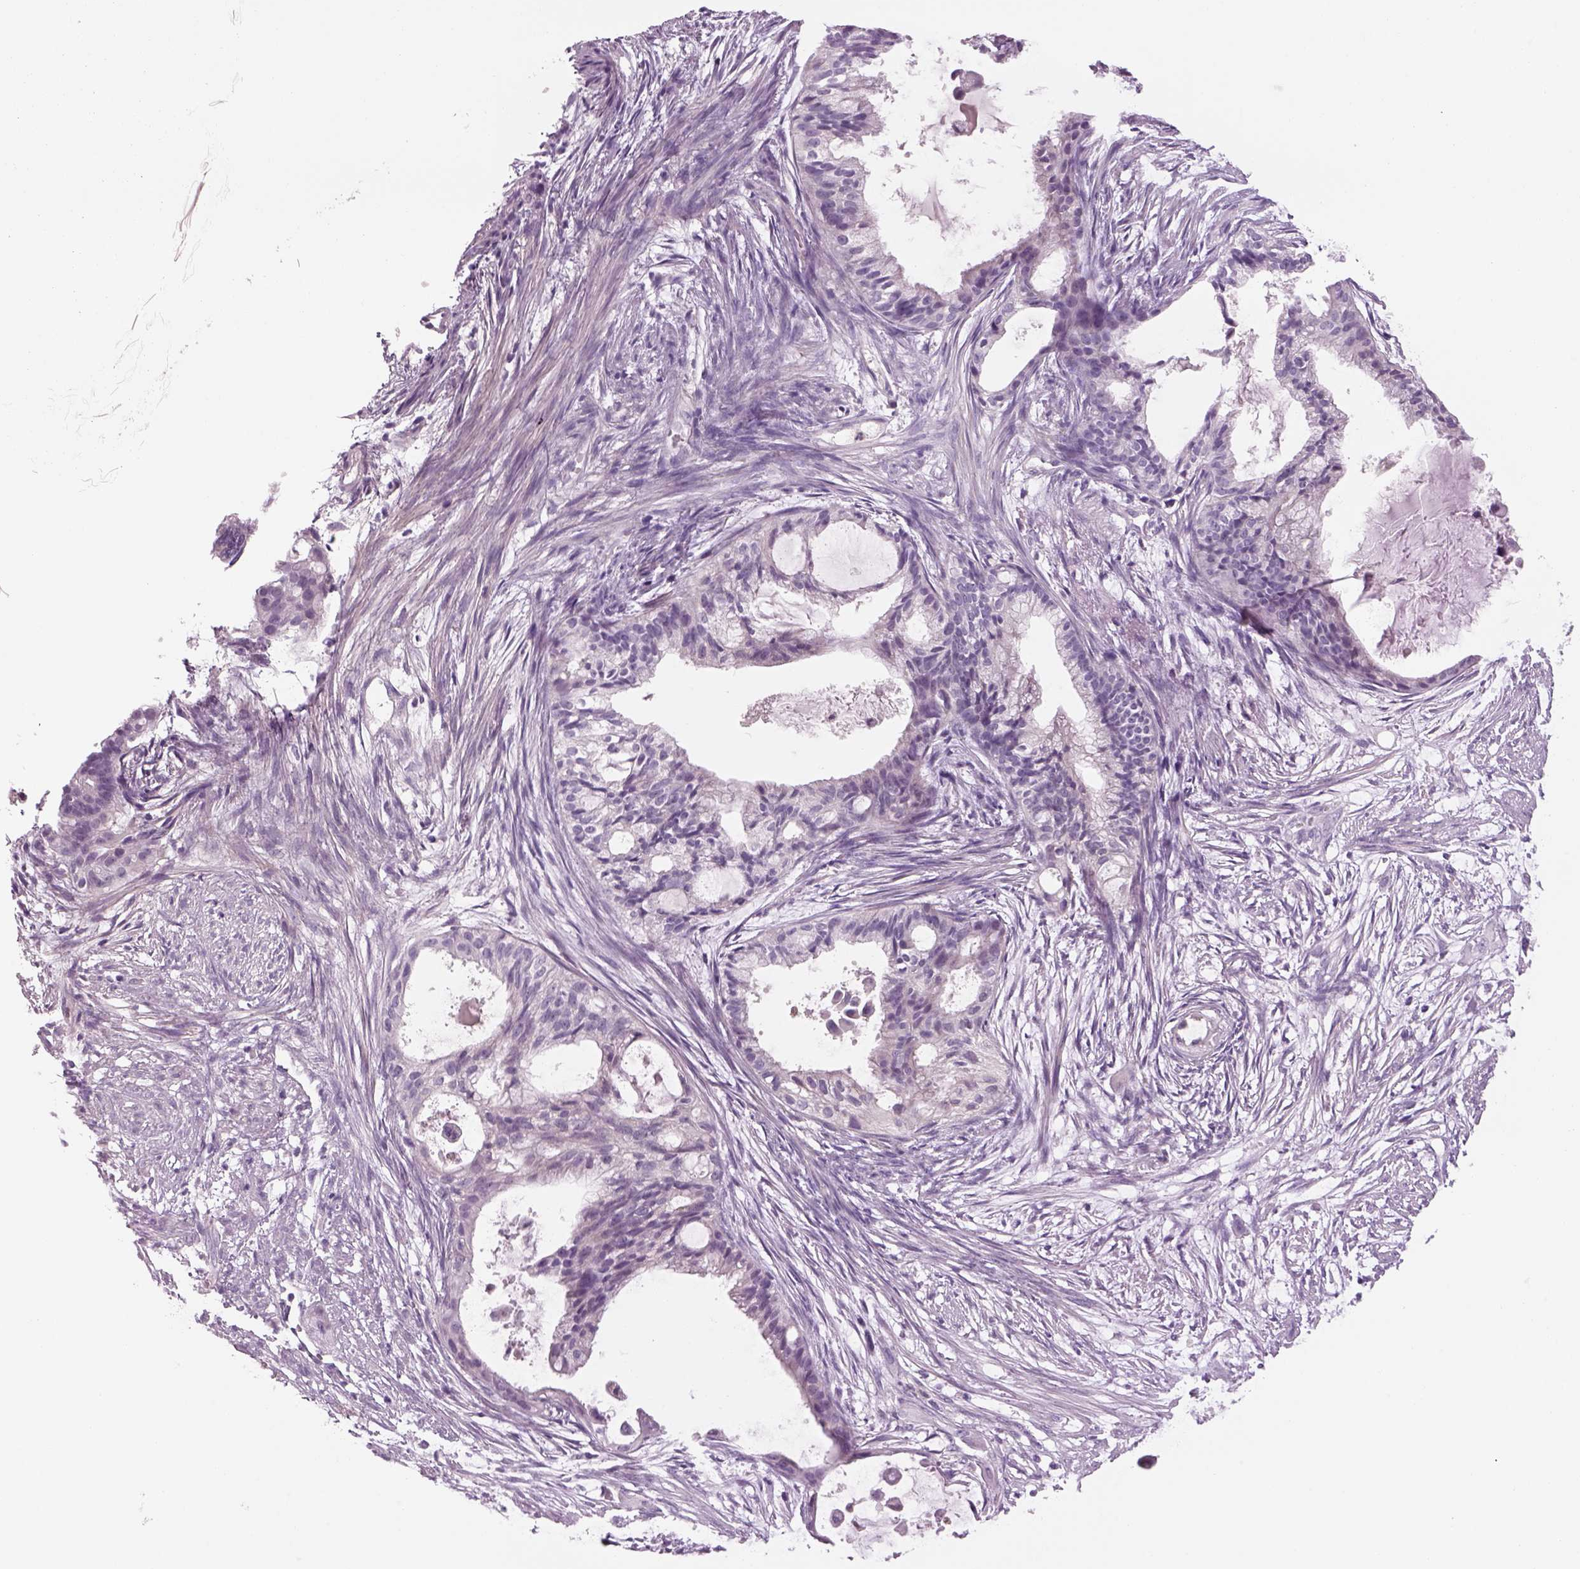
{"staining": {"intensity": "negative", "quantity": "none", "location": "none"}, "tissue": "endometrial cancer", "cell_type": "Tumor cells", "image_type": "cancer", "snomed": [{"axis": "morphology", "description": "Adenocarcinoma, NOS"}, {"axis": "topography", "description": "Endometrium"}], "caption": "DAB (3,3'-diaminobenzidine) immunohistochemical staining of human endometrial cancer demonstrates no significant positivity in tumor cells.", "gene": "MDH1B", "patient": {"sex": "female", "age": 86}}